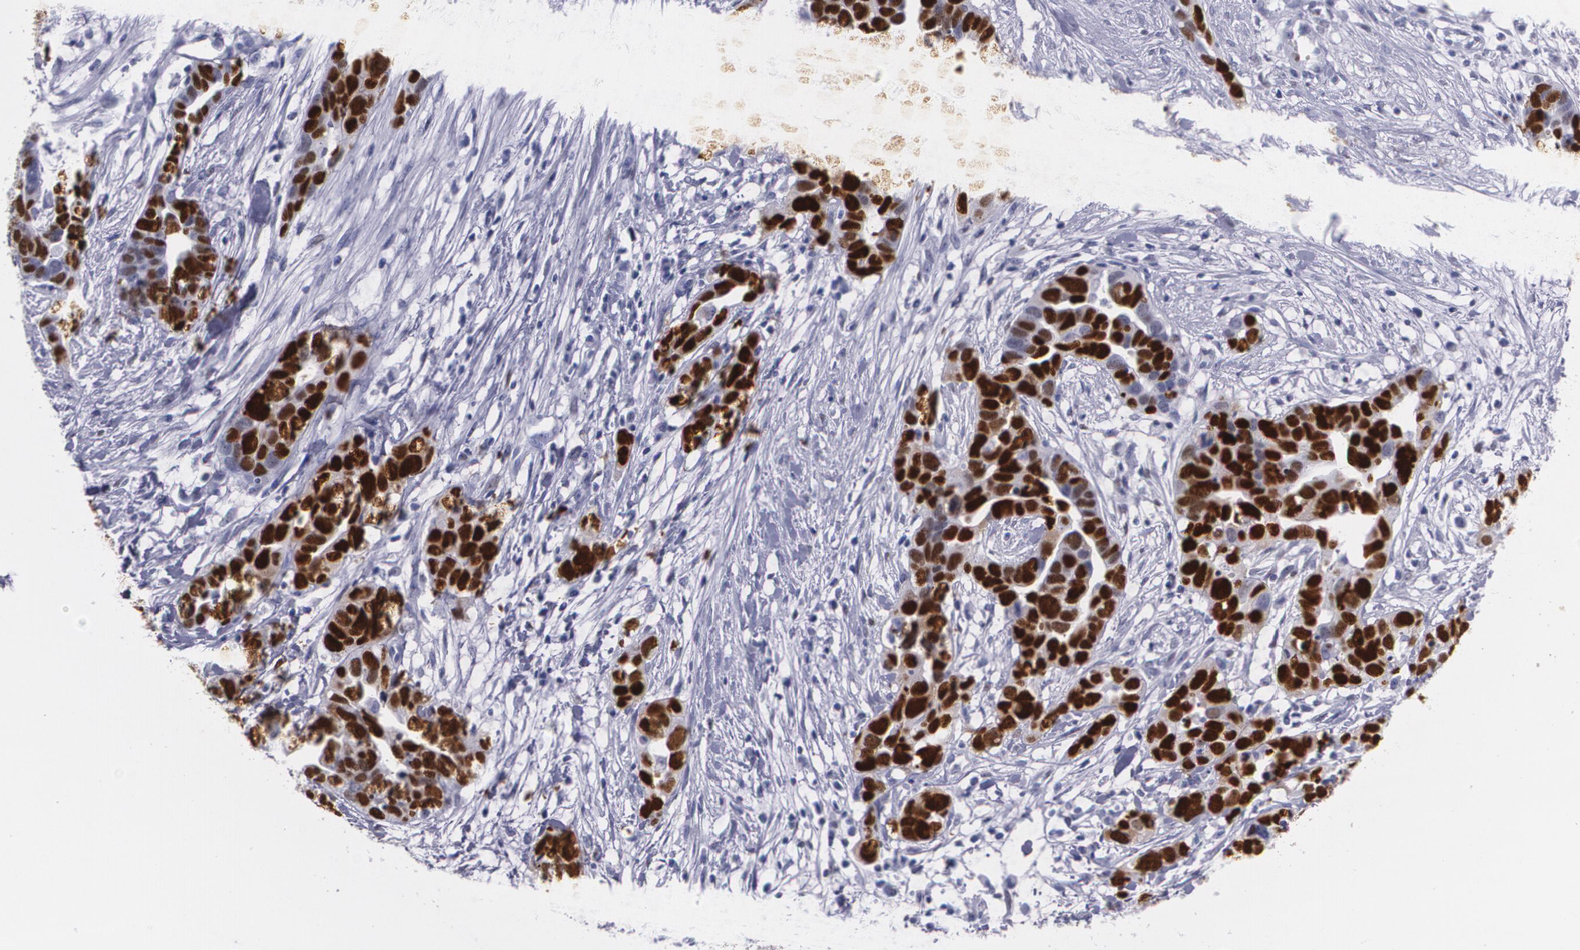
{"staining": {"intensity": "strong", "quantity": ">75%", "location": "nuclear"}, "tissue": "ovarian cancer", "cell_type": "Tumor cells", "image_type": "cancer", "snomed": [{"axis": "morphology", "description": "Cystadenocarcinoma, serous, NOS"}, {"axis": "topography", "description": "Ovary"}], "caption": "There is high levels of strong nuclear positivity in tumor cells of ovarian cancer, as demonstrated by immunohistochemical staining (brown color).", "gene": "TP53", "patient": {"sex": "female", "age": 54}}